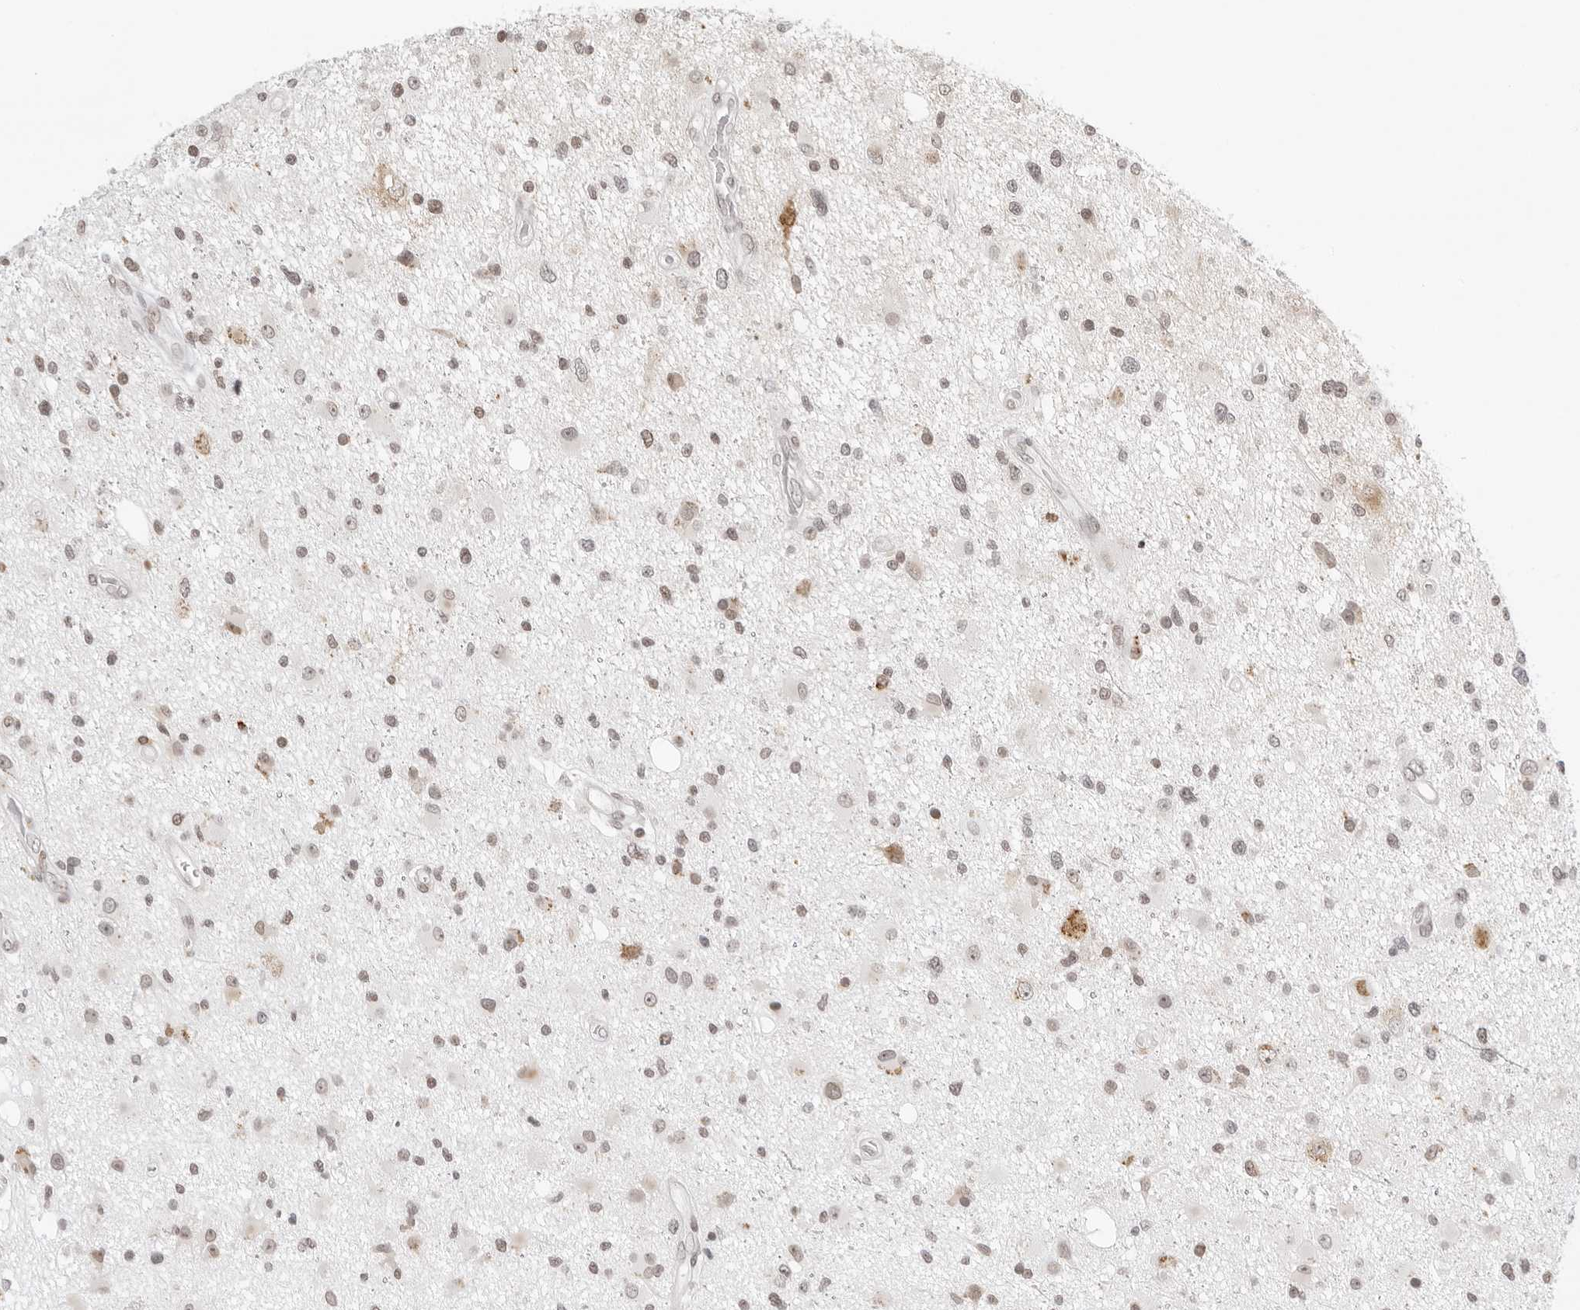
{"staining": {"intensity": "weak", "quantity": "25%-75%", "location": "nuclear"}, "tissue": "glioma", "cell_type": "Tumor cells", "image_type": "cancer", "snomed": [{"axis": "morphology", "description": "Glioma, malignant, High grade"}, {"axis": "topography", "description": "Brain"}], "caption": "Immunohistochemical staining of human glioma displays low levels of weak nuclear protein expression in about 25%-75% of tumor cells. Immunohistochemistry (ihc) stains the protein of interest in brown and the nuclei are stained blue.", "gene": "MSH6", "patient": {"sex": "male", "age": 33}}